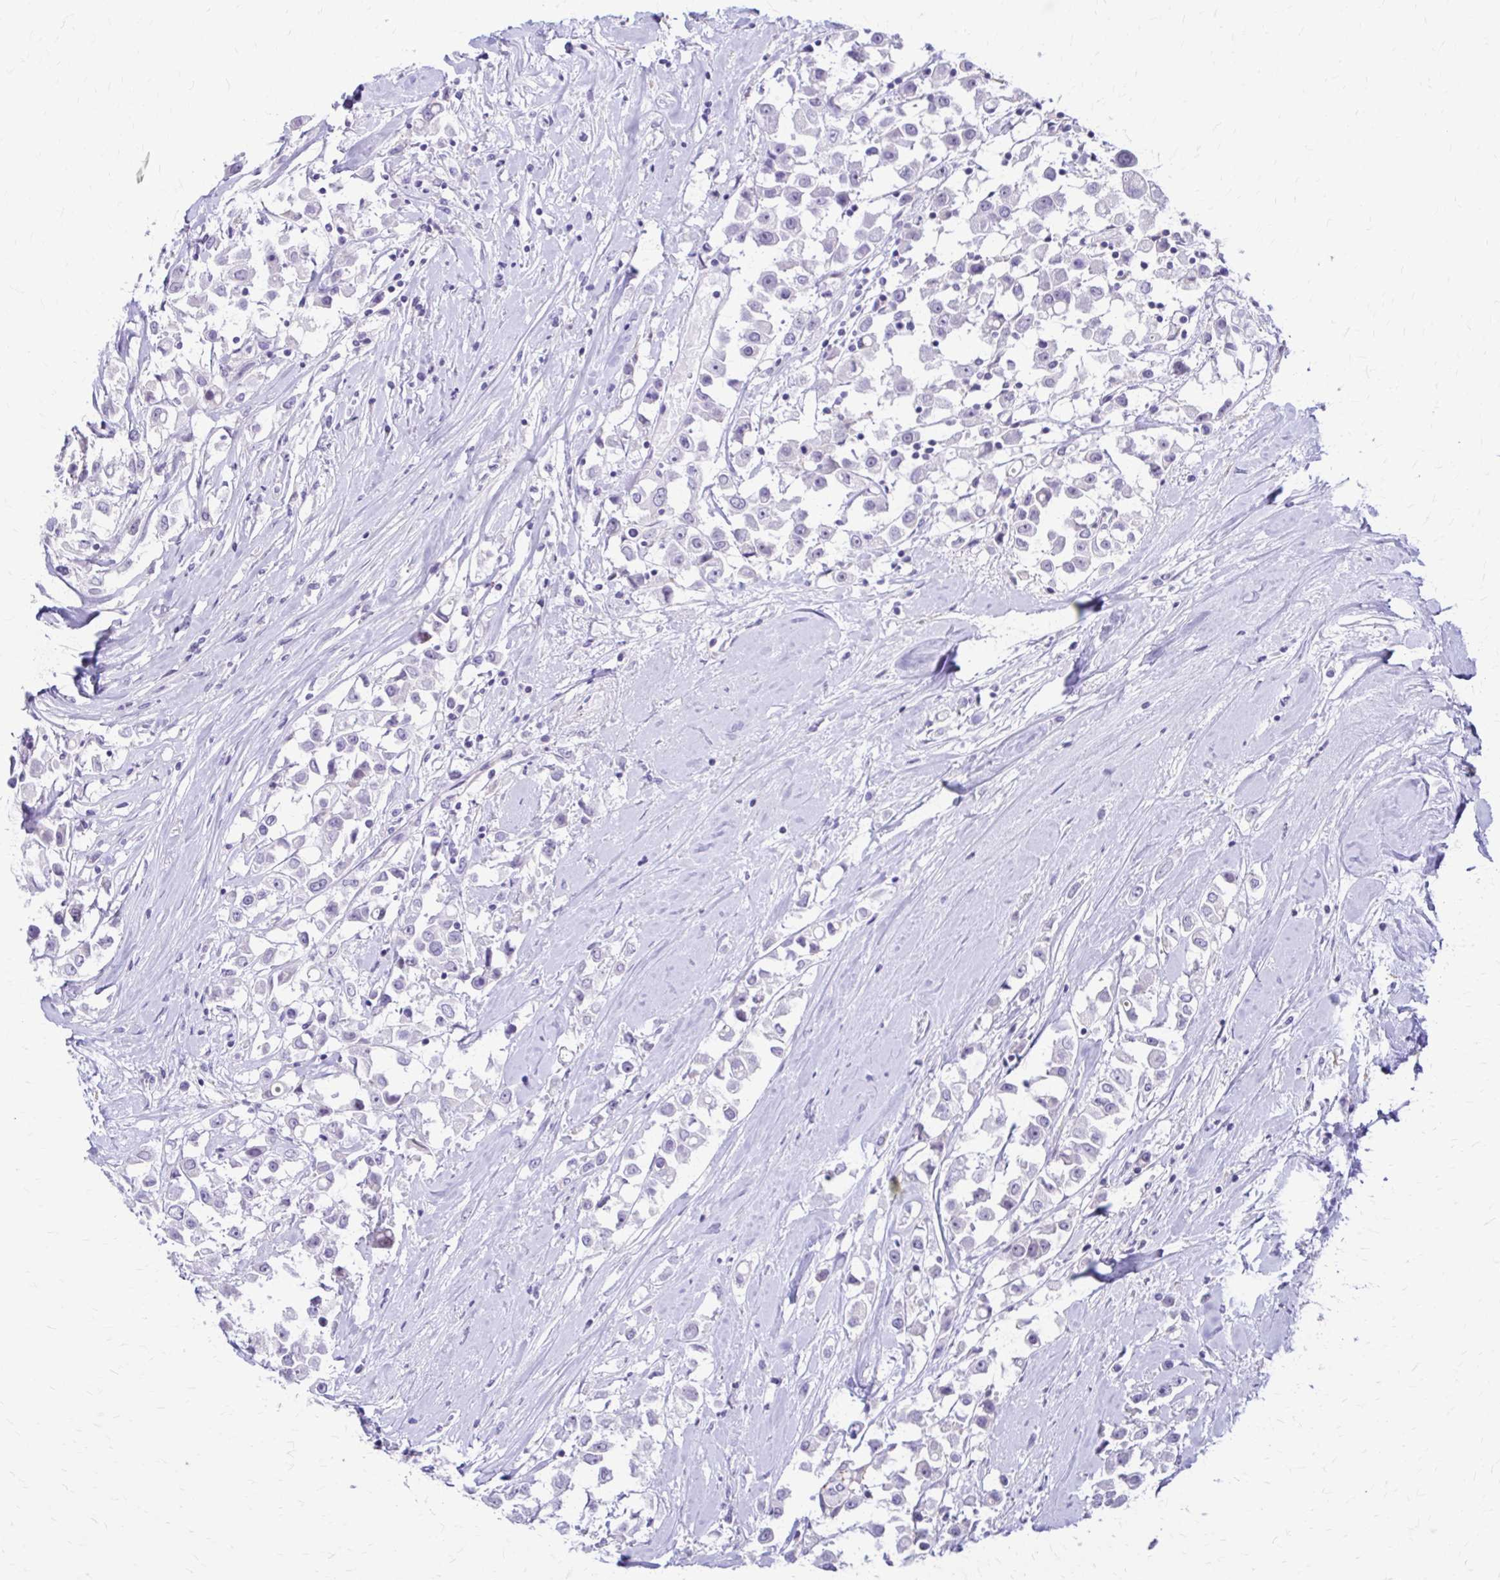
{"staining": {"intensity": "negative", "quantity": "none", "location": "none"}, "tissue": "breast cancer", "cell_type": "Tumor cells", "image_type": "cancer", "snomed": [{"axis": "morphology", "description": "Duct carcinoma"}, {"axis": "topography", "description": "Breast"}], "caption": "High power microscopy photomicrograph of an immunohistochemistry (IHC) histopathology image of breast infiltrating ductal carcinoma, revealing no significant expression in tumor cells.", "gene": "RHOBTB2", "patient": {"sex": "female", "age": 61}}